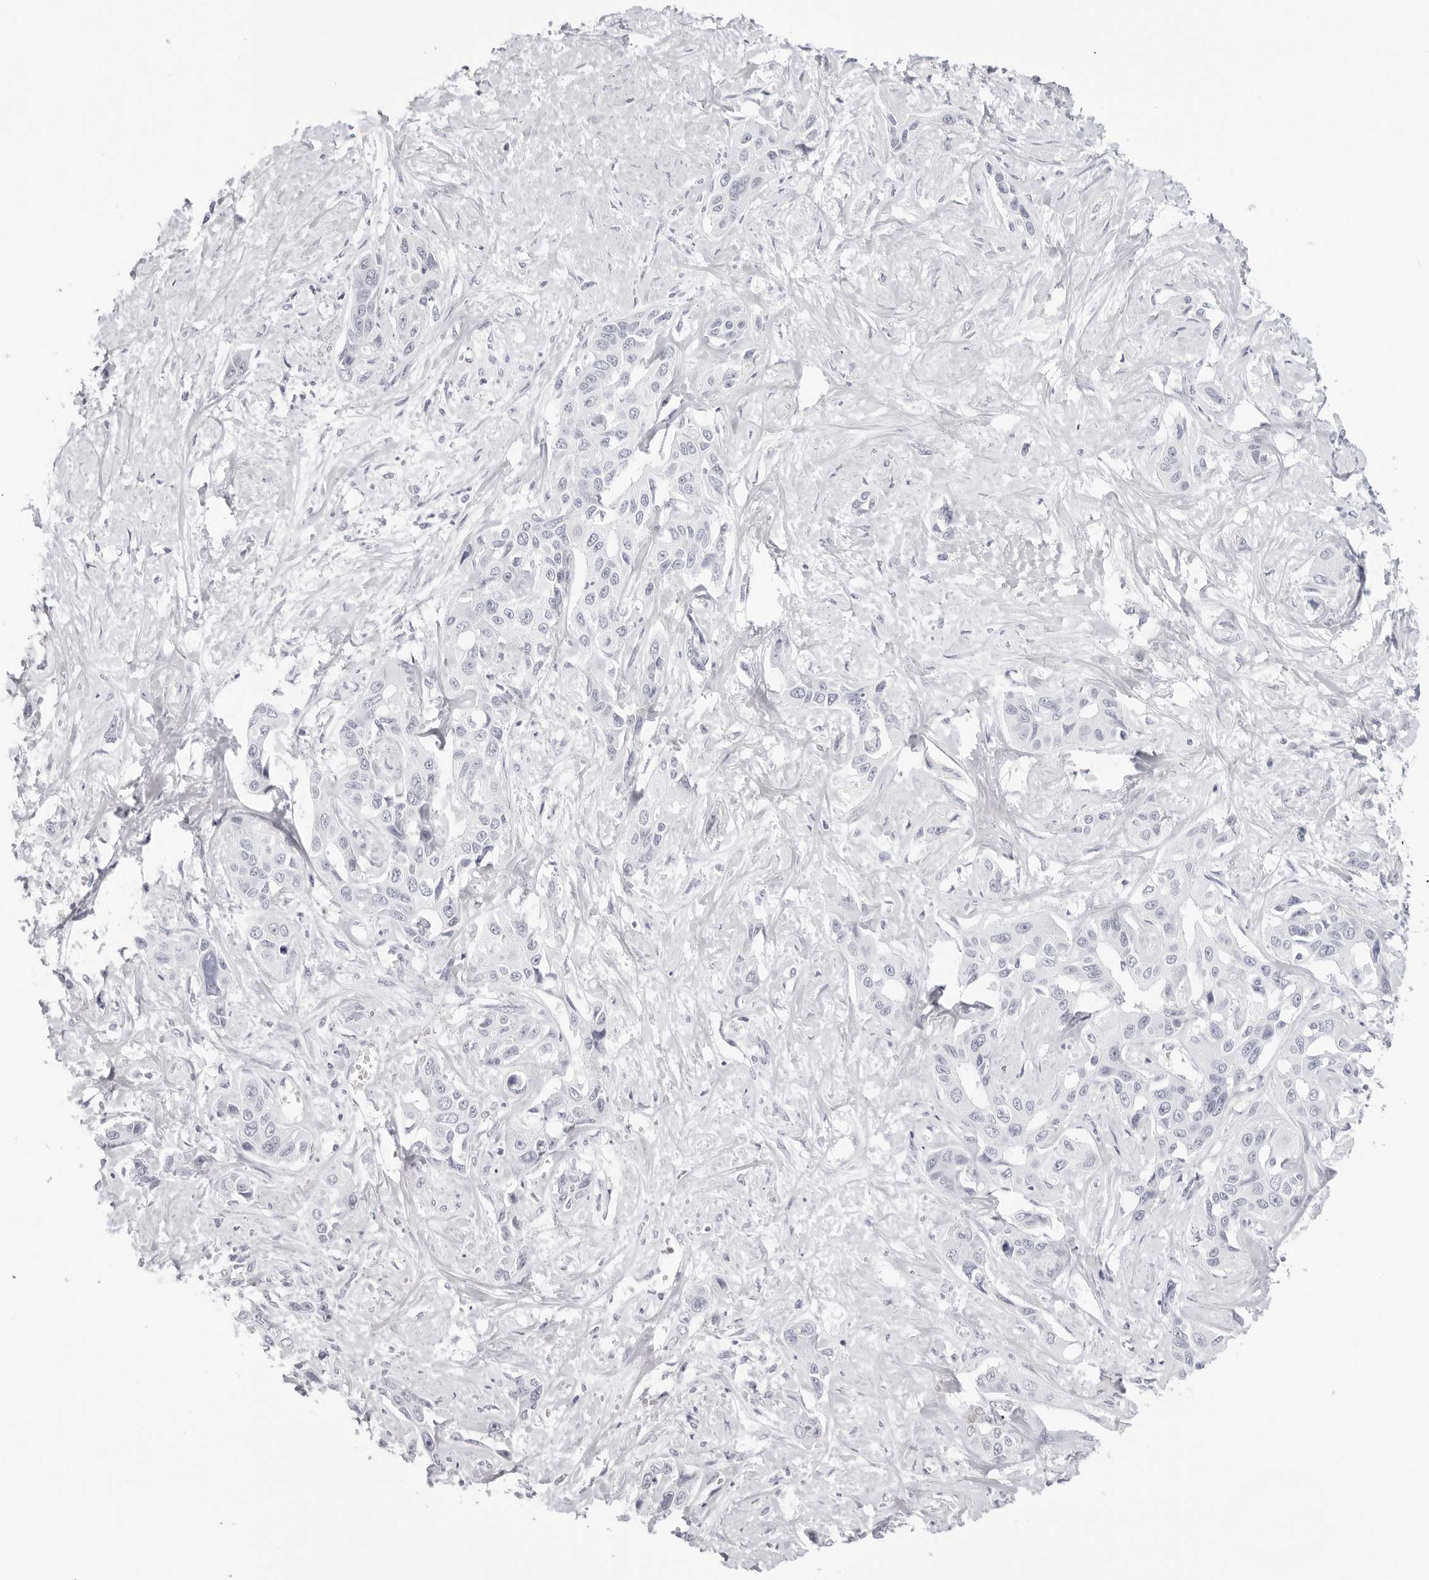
{"staining": {"intensity": "negative", "quantity": "none", "location": "none"}, "tissue": "liver cancer", "cell_type": "Tumor cells", "image_type": "cancer", "snomed": [{"axis": "morphology", "description": "Cholangiocarcinoma"}, {"axis": "topography", "description": "Liver"}], "caption": "Liver cancer (cholangiocarcinoma) was stained to show a protein in brown. There is no significant positivity in tumor cells.", "gene": "CST5", "patient": {"sex": "male", "age": 59}}